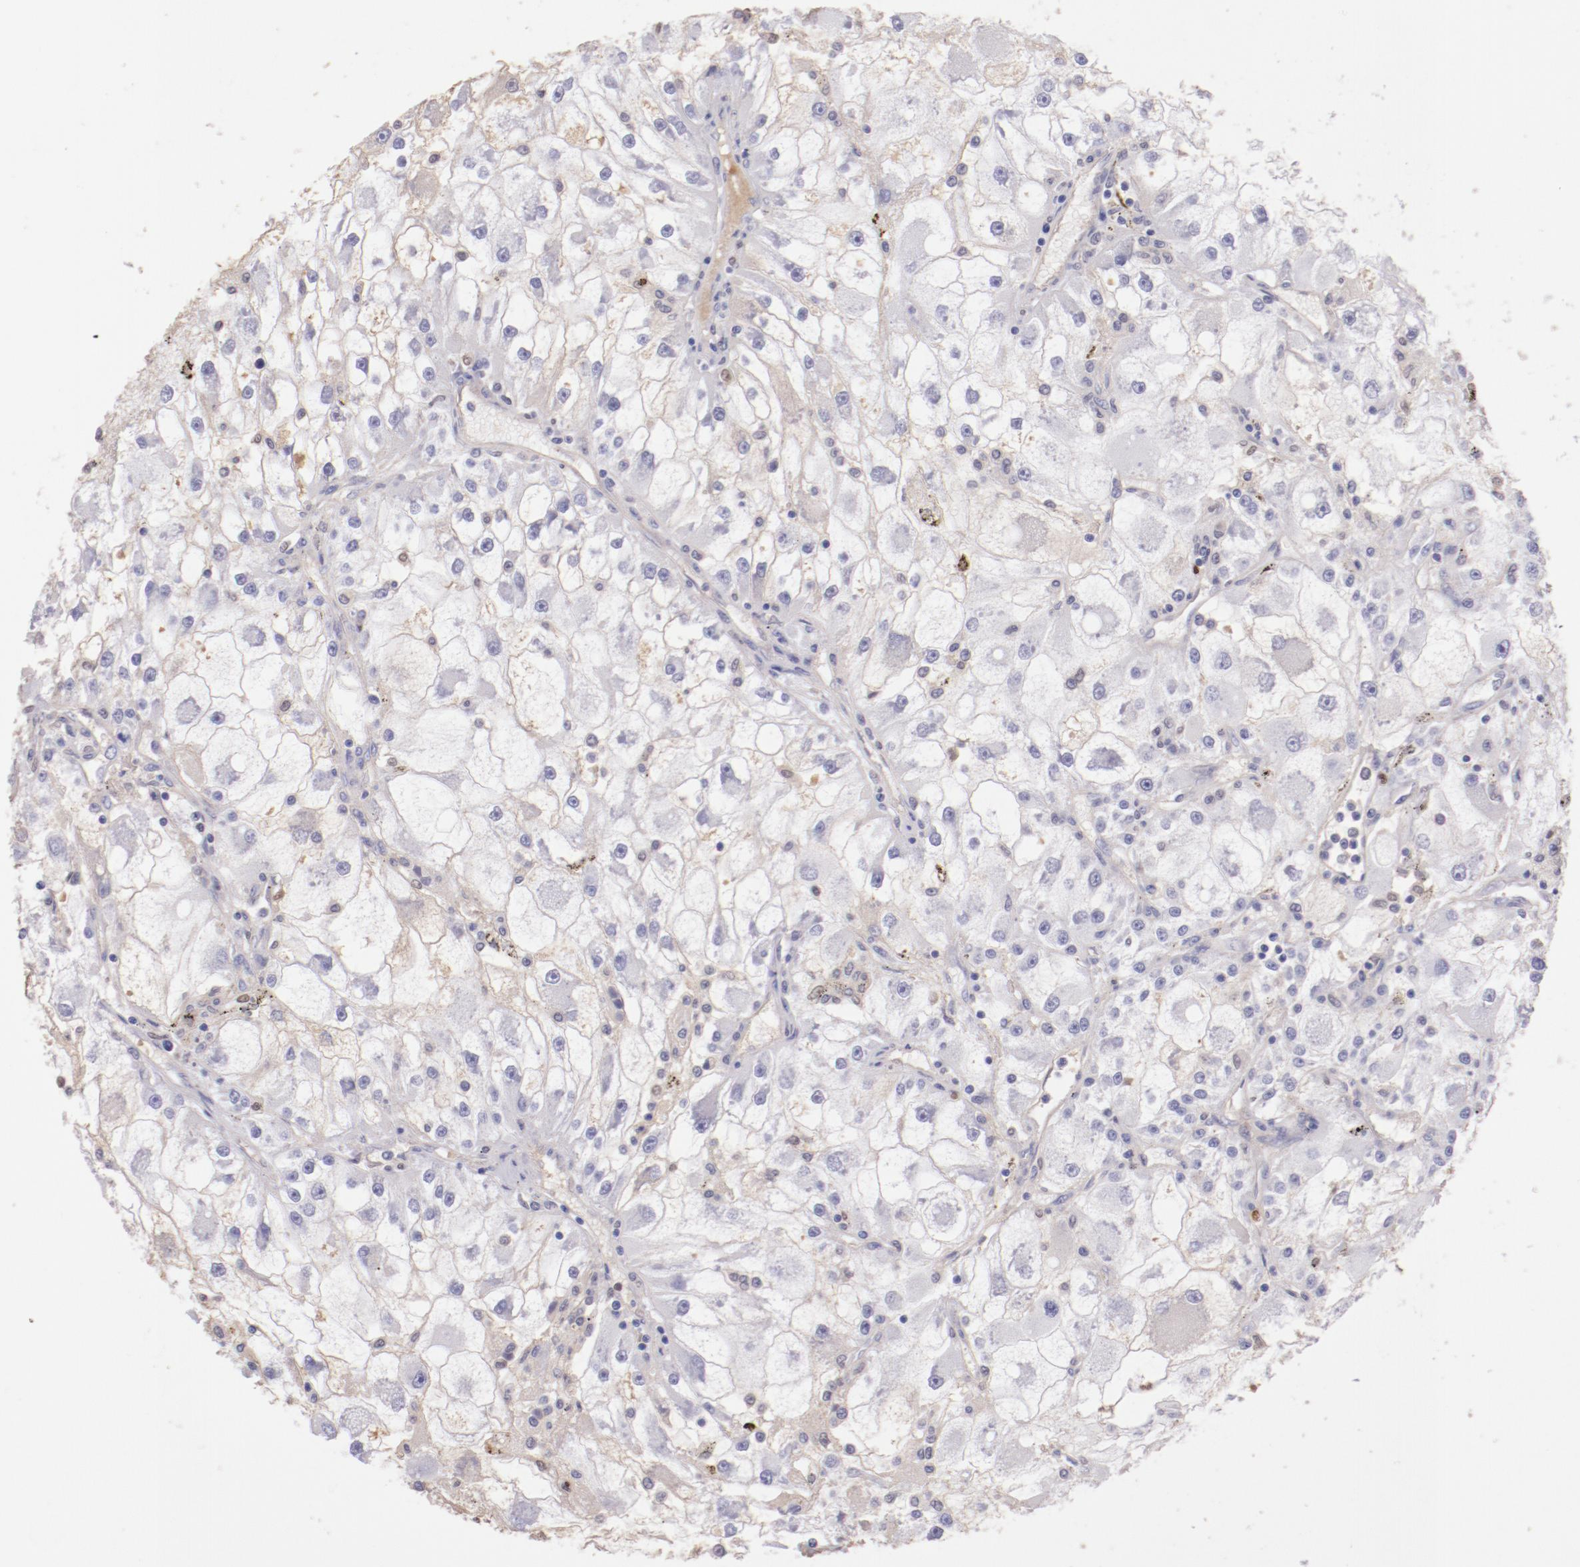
{"staining": {"intensity": "negative", "quantity": "none", "location": "none"}, "tissue": "renal cancer", "cell_type": "Tumor cells", "image_type": "cancer", "snomed": [{"axis": "morphology", "description": "Adenocarcinoma, NOS"}, {"axis": "topography", "description": "Kidney"}], "caption": "DAB (3,3'-diaminobenzidine) immunohistochemical staining of renal adenocarcinoma shows no significant expression in tumor cells. Brightfield microscopy of immunohistochemistry stained with DAB (brown) and hematoxylin (blue), captured at high magnification.", "gene": "IRF8", "patient": {"sex": "female", "age": 73}}